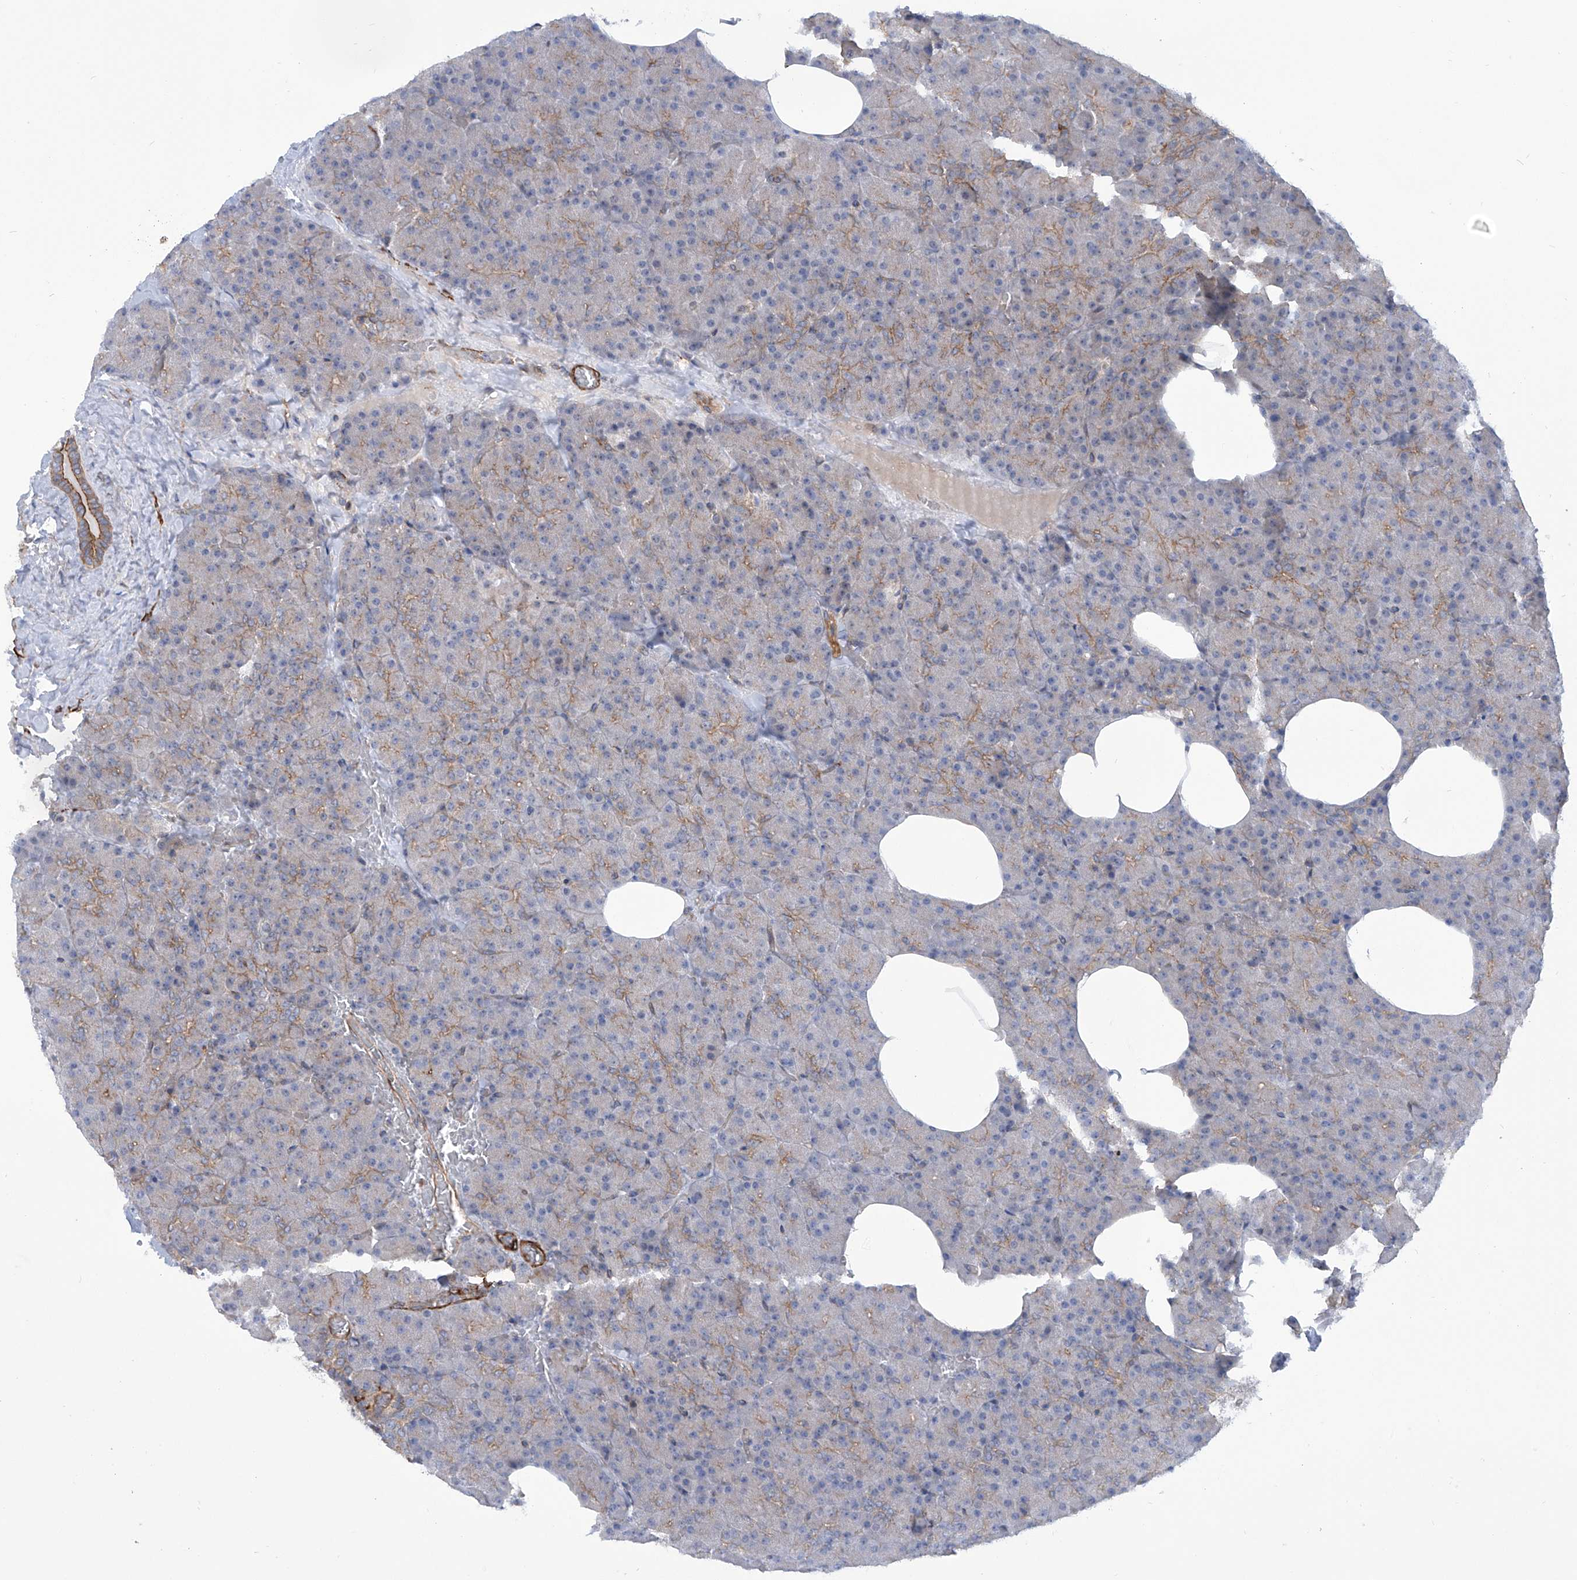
{"staining": {"intensity": "moderate", "quantity": "25%-75%", "location": "cytoplasmic/membranous"}, "tissue": "pancreas", "cell_type": "Exocrine glandular cells", "image_type": "normal", "snomed": [{"axis": "morphology", "description": "Normal tissue, NOS"}, {"axis": "morphology", "description": "Carcinoid, malignant, NOS"}, {"axis": "topography", "description": "Pancreas"}], "caption": "A histopathology image of pancreas stained for a protein reveals moderate cytoplasmic/membranous brown staining in exocrine glandular cells. (Brightfield microscopy of DAB IHC at high magnification).", "gene": "ZNF490", "patient": {"sex": "female", "age": 35}}